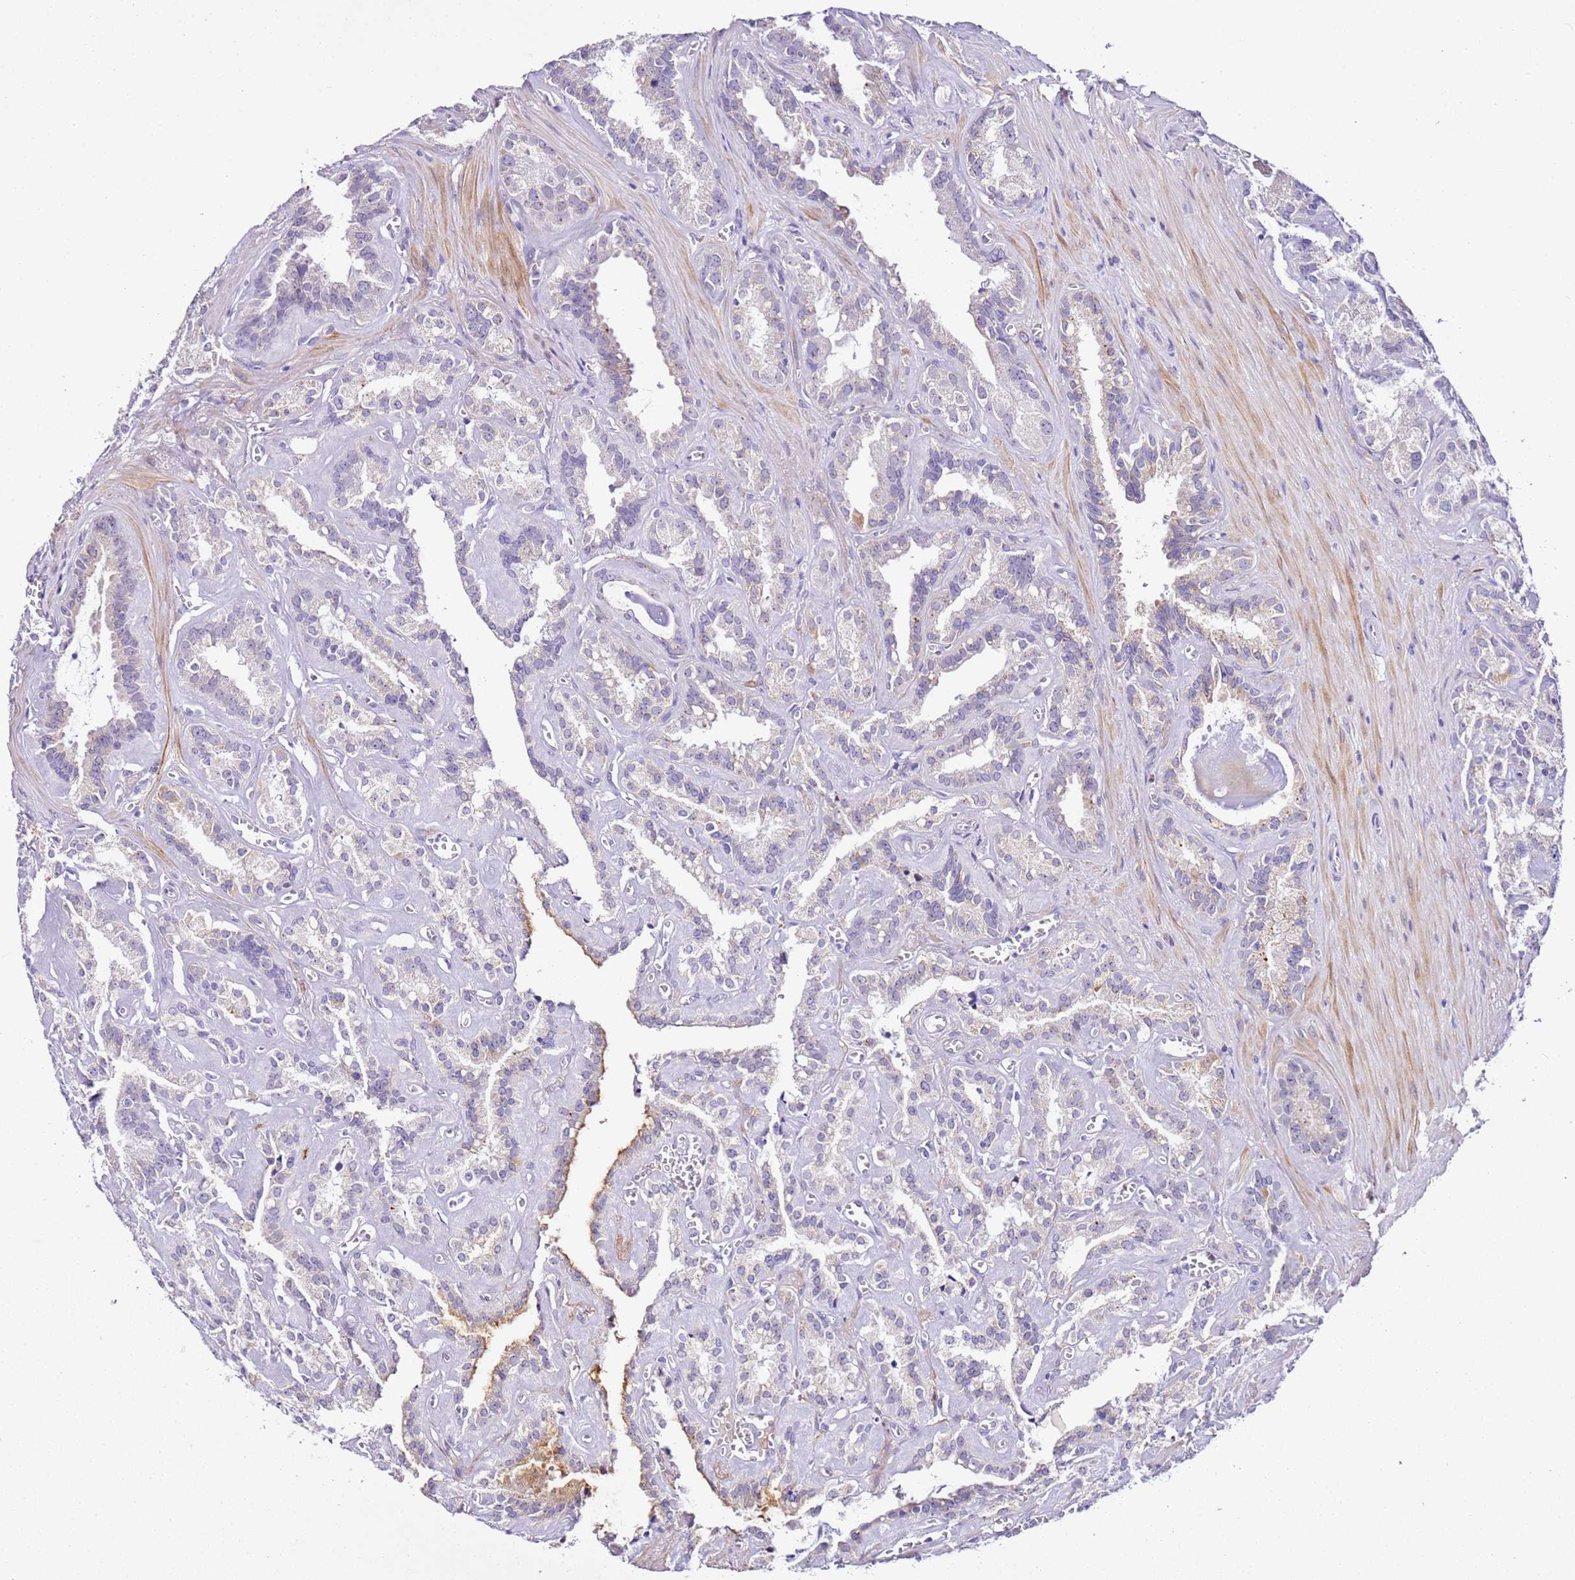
{"staining": {"intensity": "weak", "quantity": "<25%", "location": "cytoplasmic/membranous"}, "tissue": "seminal vesicle", "cell_type": "Glandular cells", "image_type": "normal", "snomed": [{"axis": "morphology", "description": "Normal tissue, NOS"}, {"axis": "topography", "description": "Prostate"}, {"axis": "topography", "description": "Seminal veicle"}], "caption": "Immunohistochemical staining of unremarkable human seminal vesicle reveals no significant positivity in glandular cells. (Immunohistochemistry, brightfield microscopy, high magnification).", "gene": "HGD", "patient": {"sex": "male", "age": 59}}